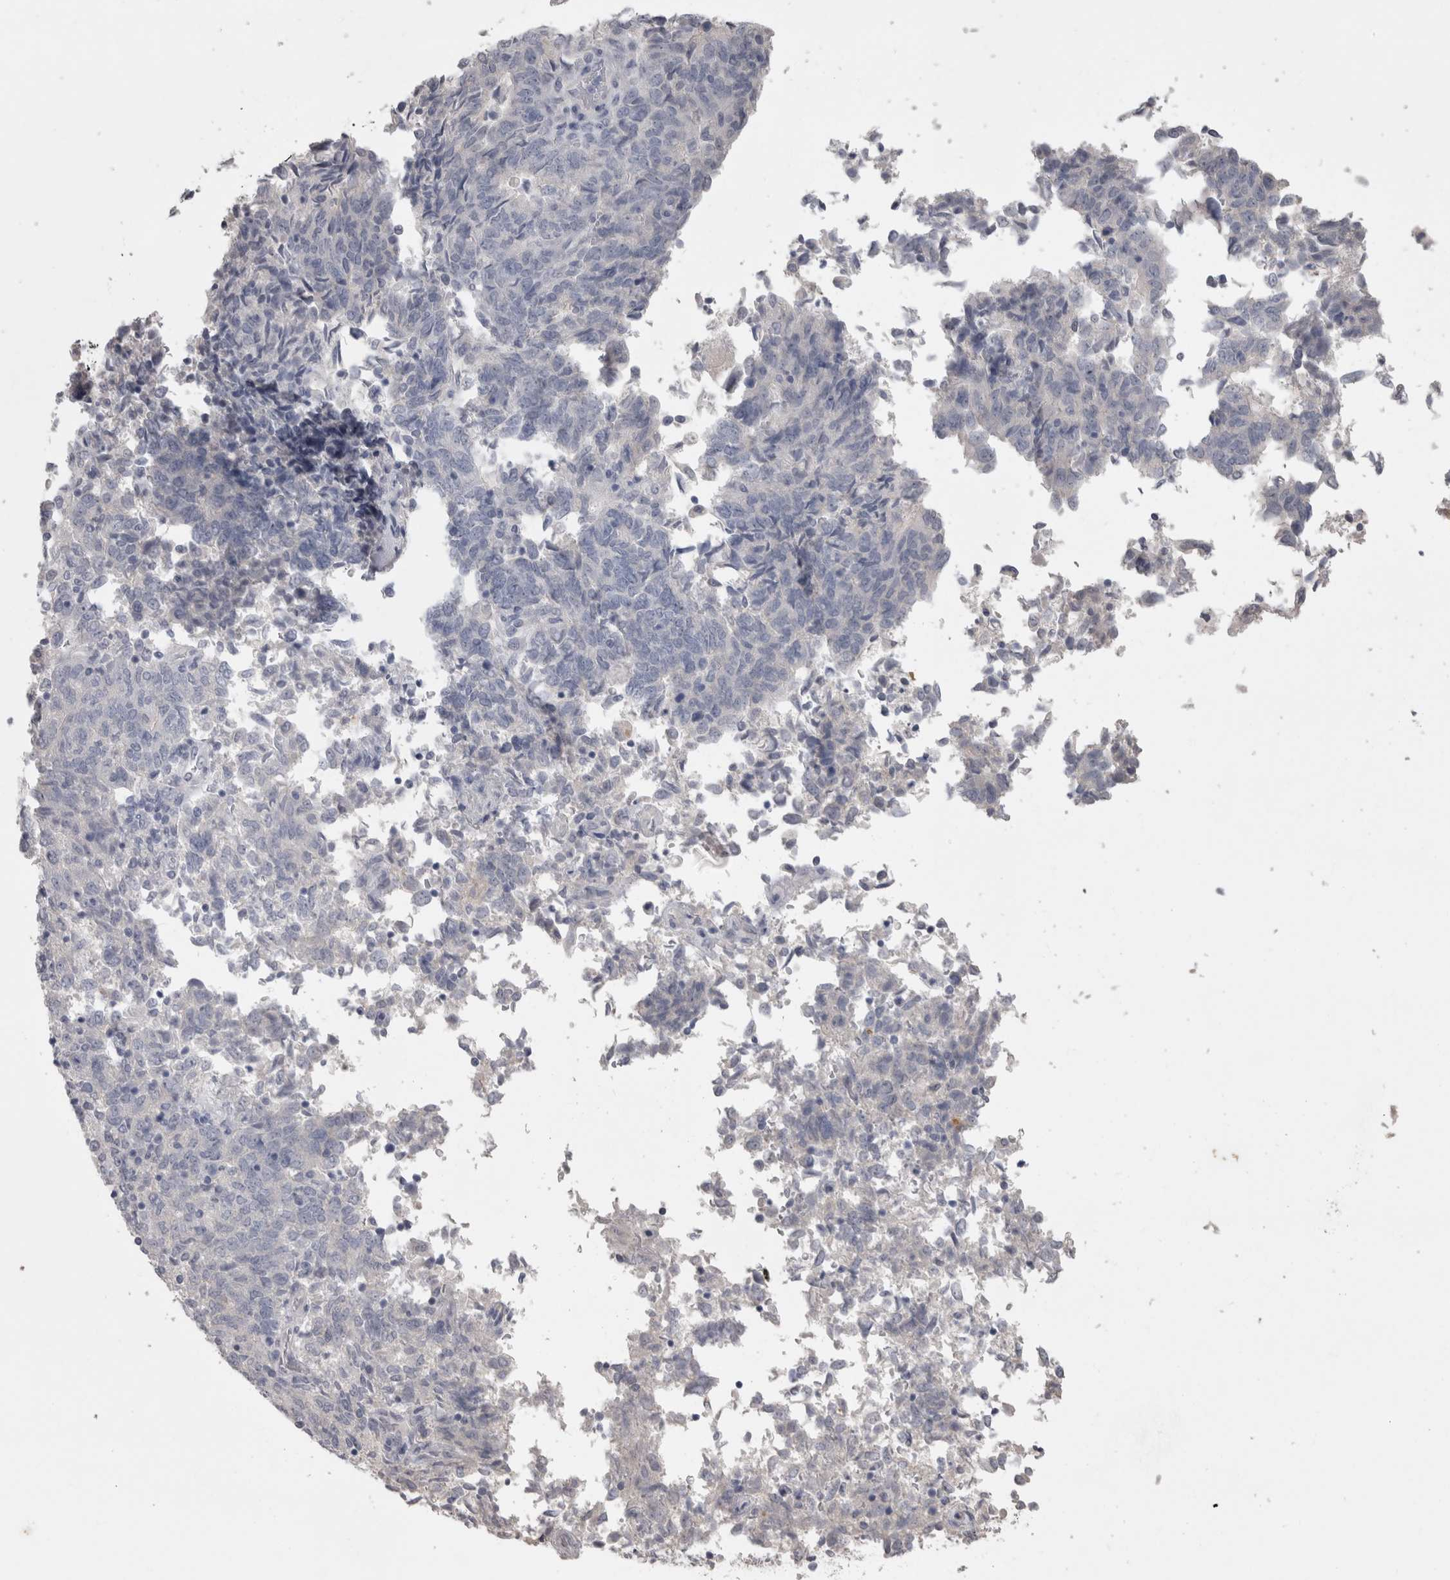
{"staining": {"intensity": "negative", "quantity": "none", "location": "none"}, "tissue": "endometrial cancer", "cell_type": "Tumor cells", "image_type": "cancer", "snomed": [{"axis": "morphology", "description": "Adenocarcinoma, NOS"}, {"axis": "topography", "description": "Endometrium"}], "caption": "IHC micrograph of neoplastic tissue: human endometrial adenocarcinoma stained with DAB displays no significant protein expression in tumor cells.", "gene": "ADAM2", "patient": {"sex": "female", "age": 80}}